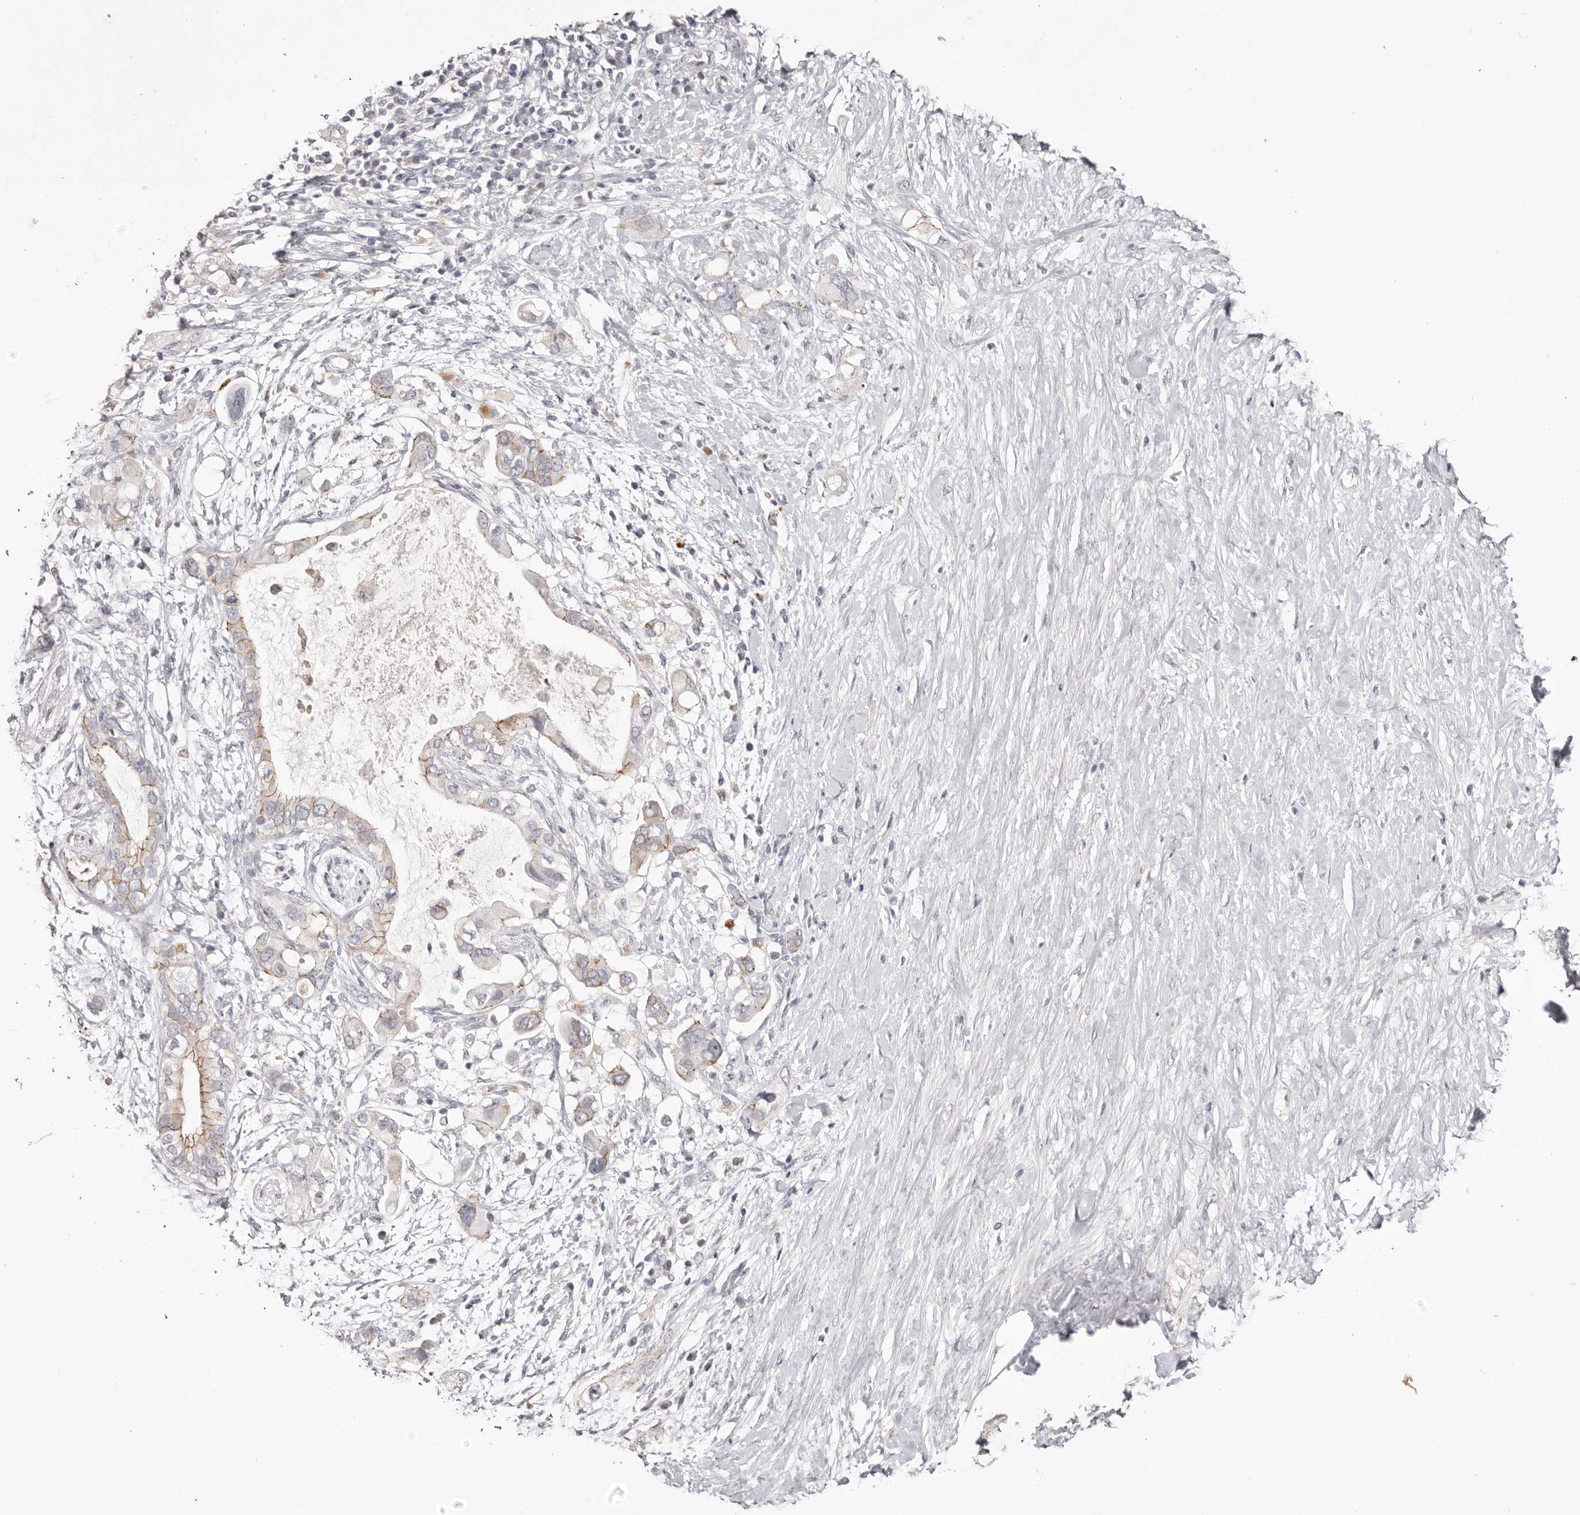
{"staining": {"intensity": "weak", "quantity": "25%-75%", "location": "cytoplasmic/membranous"}, "tissue": "pancreatic cancer", "cell_type": "Tumor cells", "image_type": "cancer", "snomed": [{"axis": "morphology", "description": "Adenocarcinoma, NOS"}, {"axis": "topography", "description": "Pancreas"}], "caption": "There is low levels of weak cytoplasmic/membranous expression in tumor cells of adenocarcinoma (pancreatic), as demonstrated by immunohistochemical staining (brown color).", "gene": "PCDHB6", "patient": {"sex": "female", "age": 56}}